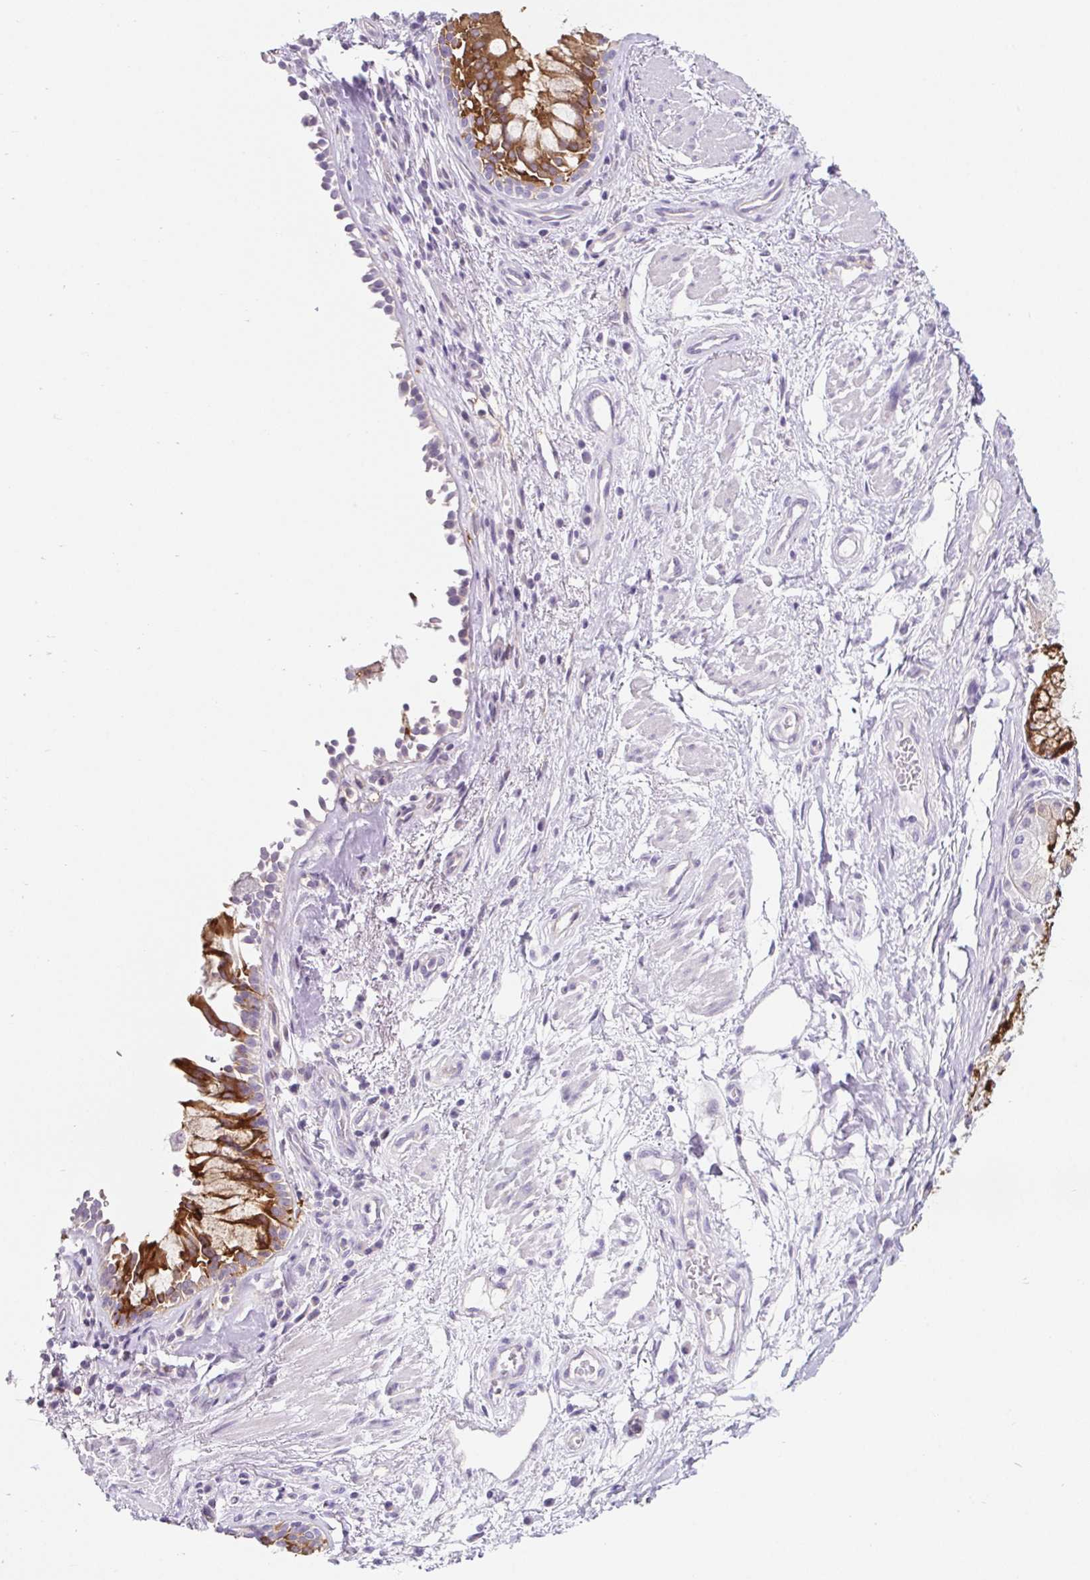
{"staining": {"intensity": "negative", "quantity": "none", "location": "none"}, "tissue": "adipose tissue", "cell_type": "Adipocytes", "image_type": "normal", "snomed": [{"axis": "morphology", "description": "Normal tissue, NOS"}, {"axis": "topography", "description": "Cartilage tissue"}, {"axis": "topography", "description": "Bronchus"}], "caption": "Adipose tissue stained for a protein using immunohistochemistry exhibits no staining adipocytes.", "gene": "BCAS1", "patient": {"sex": "male", "age": 64}}